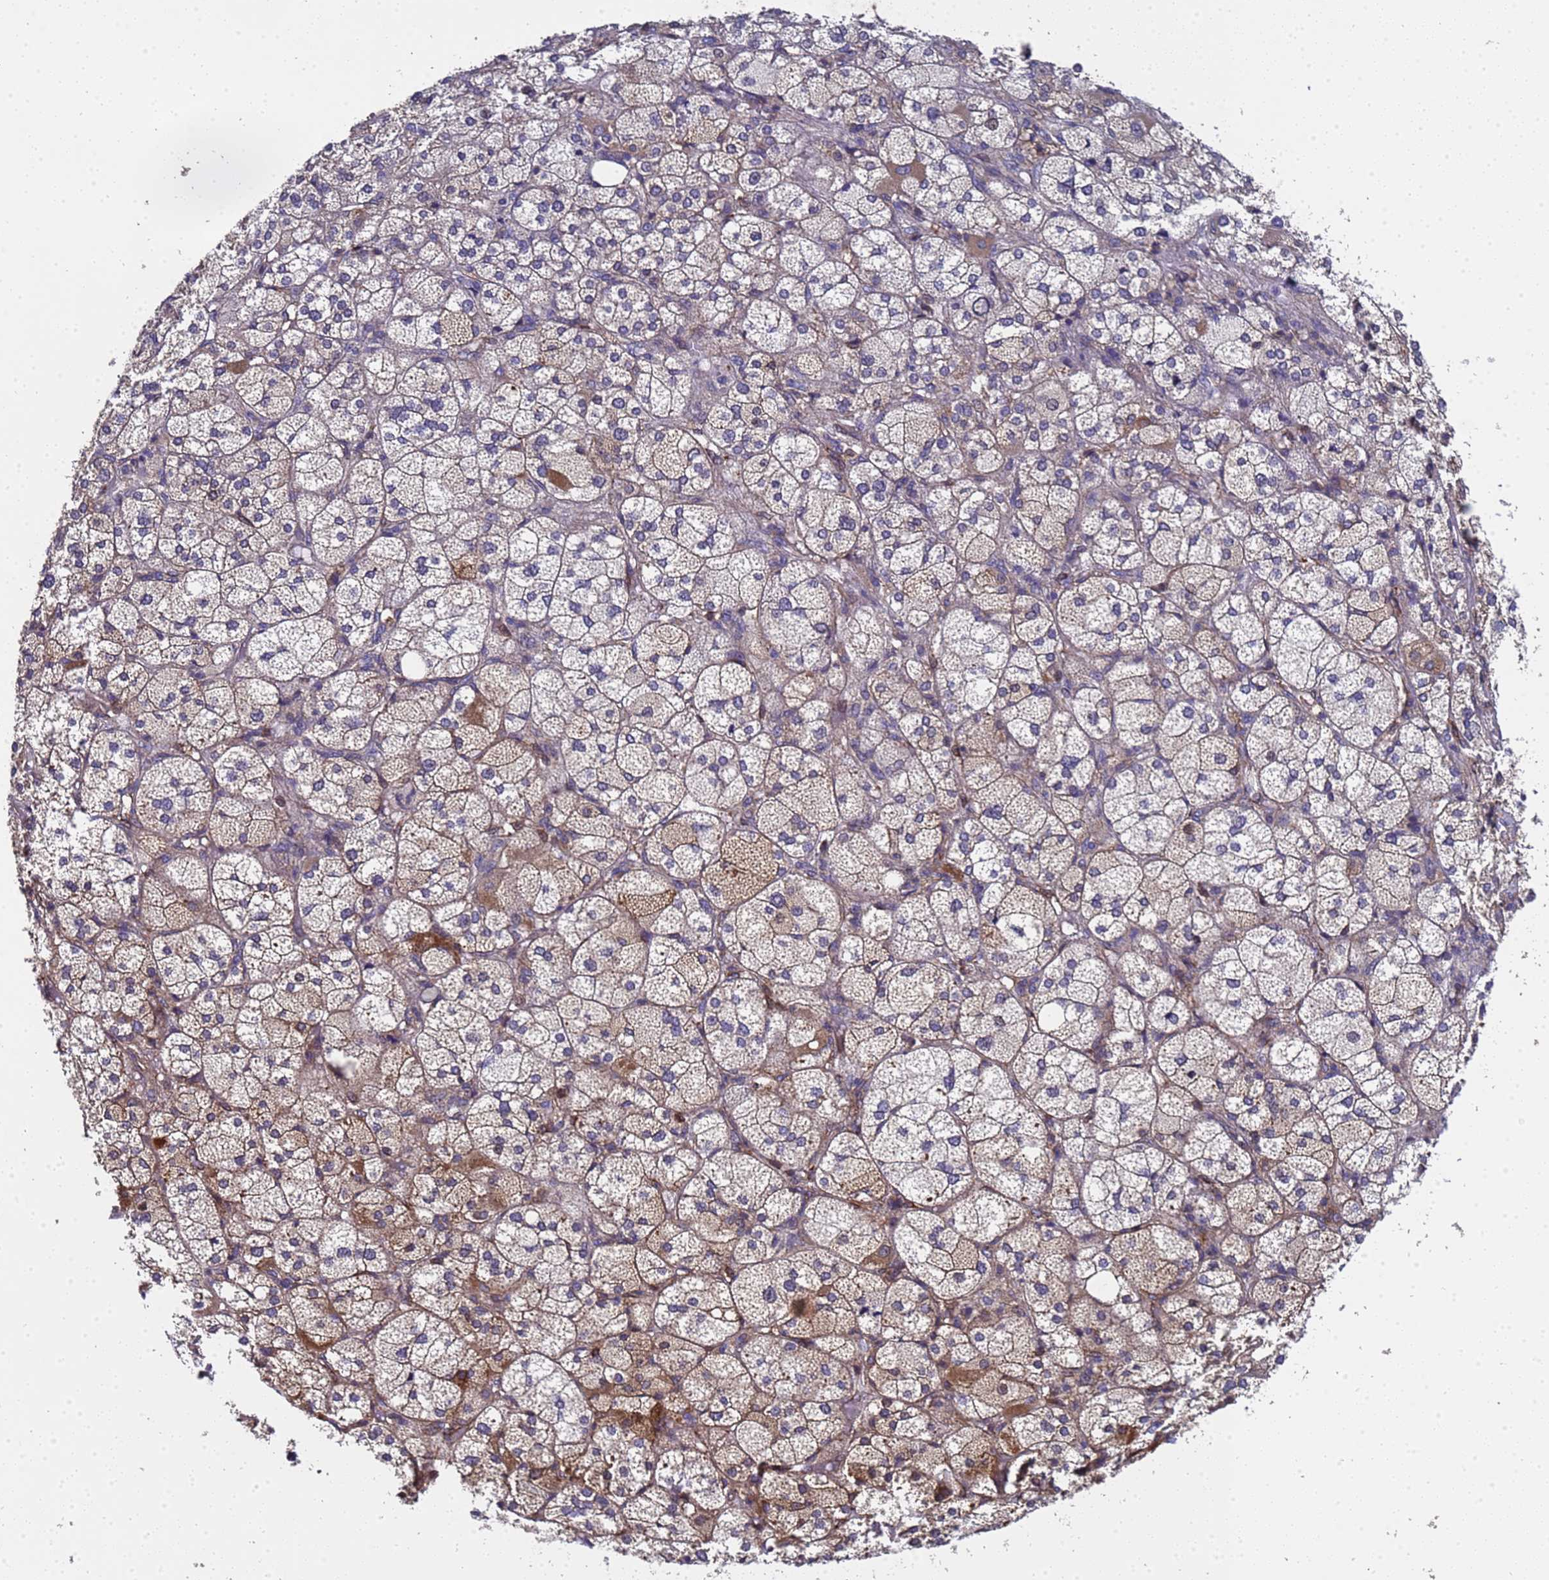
{"staining": {"intensity": "moderate", "quantity": "25%-75%", "location": "cytoplasmic/membranous"}, "tissue": "adrenal gland", "cell_type": "Glandular cells", "image_type": "normal", "snomed": [{"axis": "morphology", "description": "Normal tissue, NOS"}, {"axis": "topography", "description": "Adrenal gland"}], "caption": "Immunohistochemical staining of unremarkable human adrenal gland shows medium levels of moderate cytoplasmic/membranous expression in about 25%-75% of glandular cells.", "gene": "MOCS1", "patient": {"sex": "female", "age": 61}}